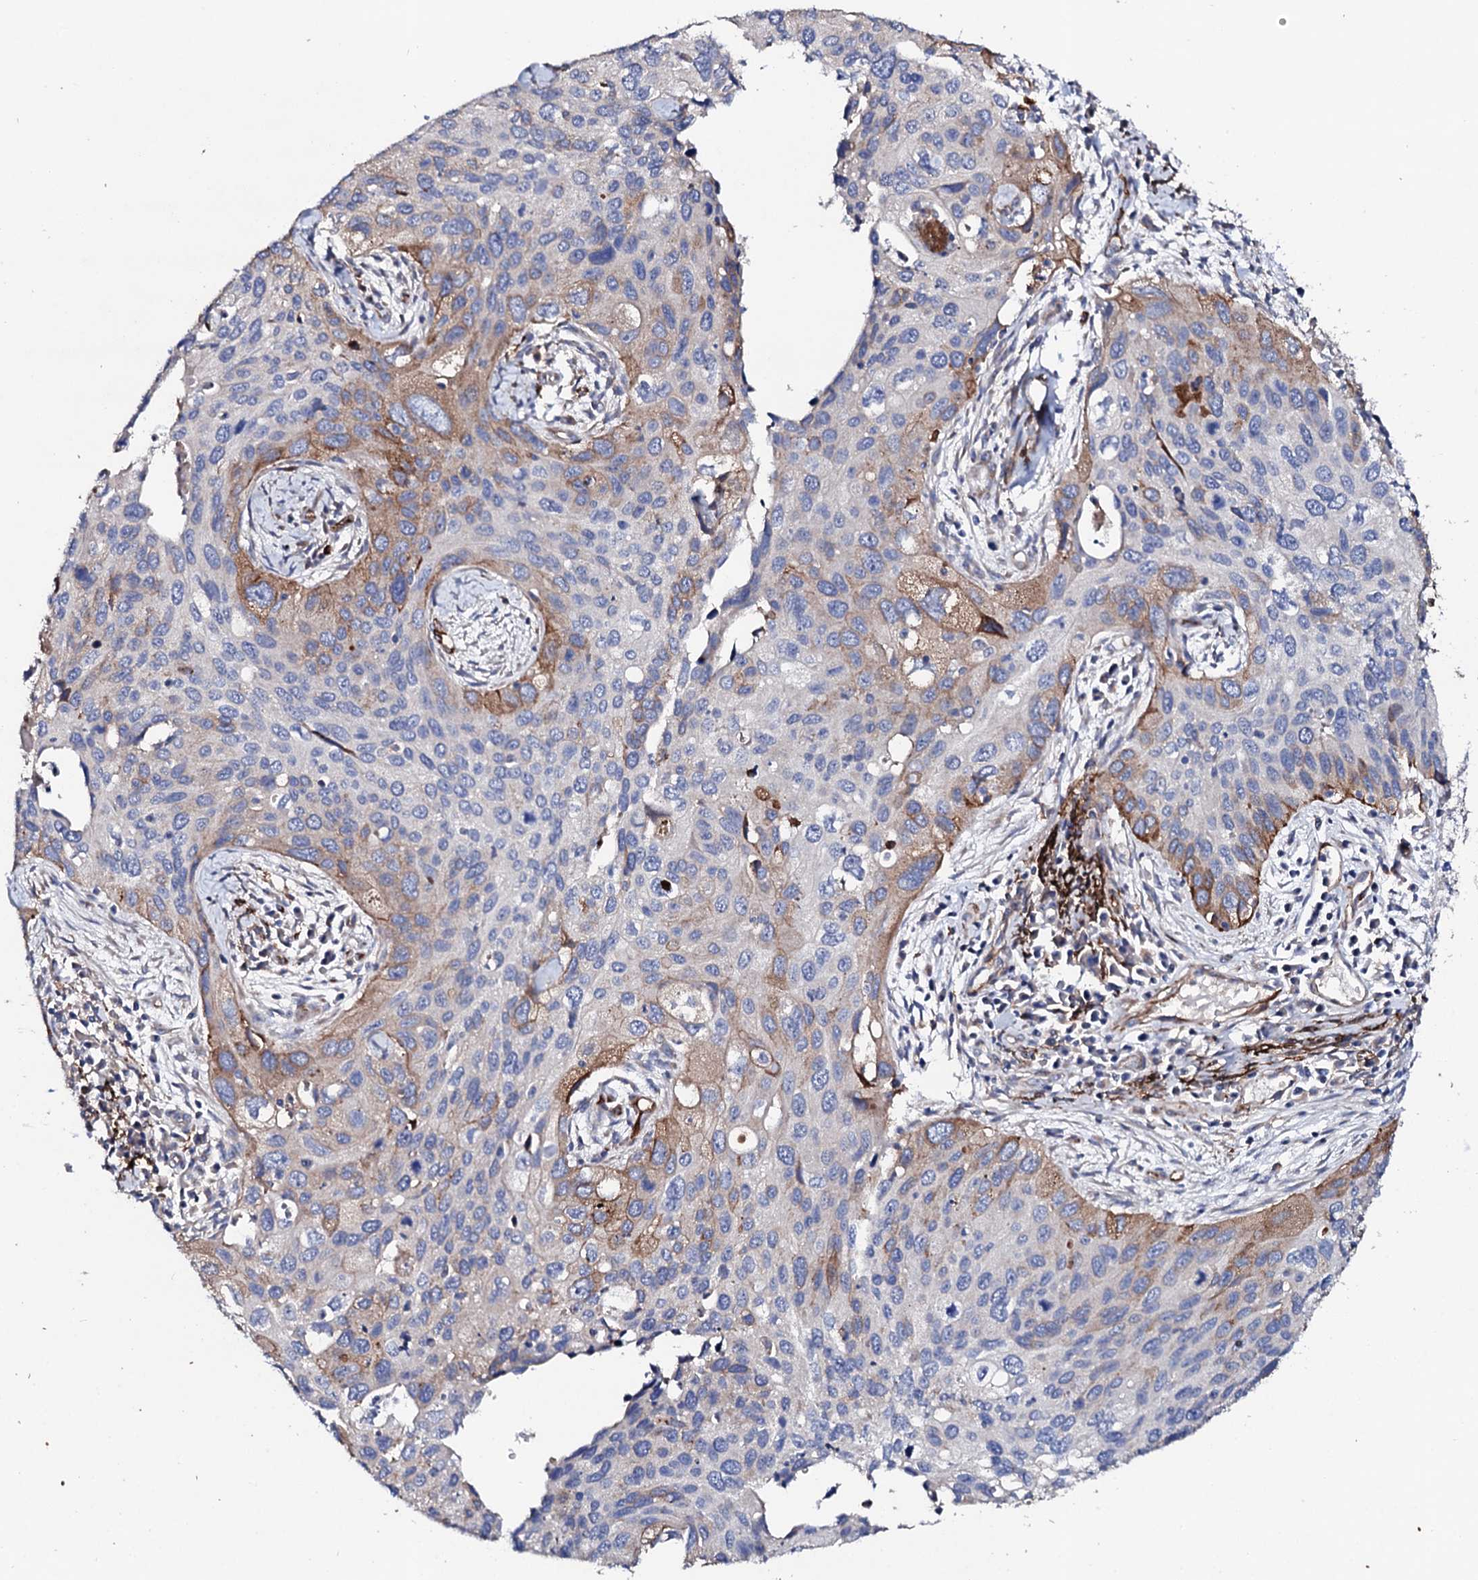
{"staining": {"intensity": "moderate", "quantity": "<25%", "location": "cytoplasmic/membranous"}, "tissue": "cervical cancer", "cell_type": "Tumor cells", "image_type": "cancer", "snomed": [{"axis": "morphology", "description": "Squamous cell carcinoma, NOS"}, {"axis": "topography", "description": "Cervix"}], "caption": "A high-resolution photomicrograph shows immunohistochemistry (IHC) staining of cervical cancer, which reveals moderate cytoplasmic/membranous positivity in approximately <25% of tumor cells.", "gene": "DBX1", "patient": {"sex": "female", "age": 55}}